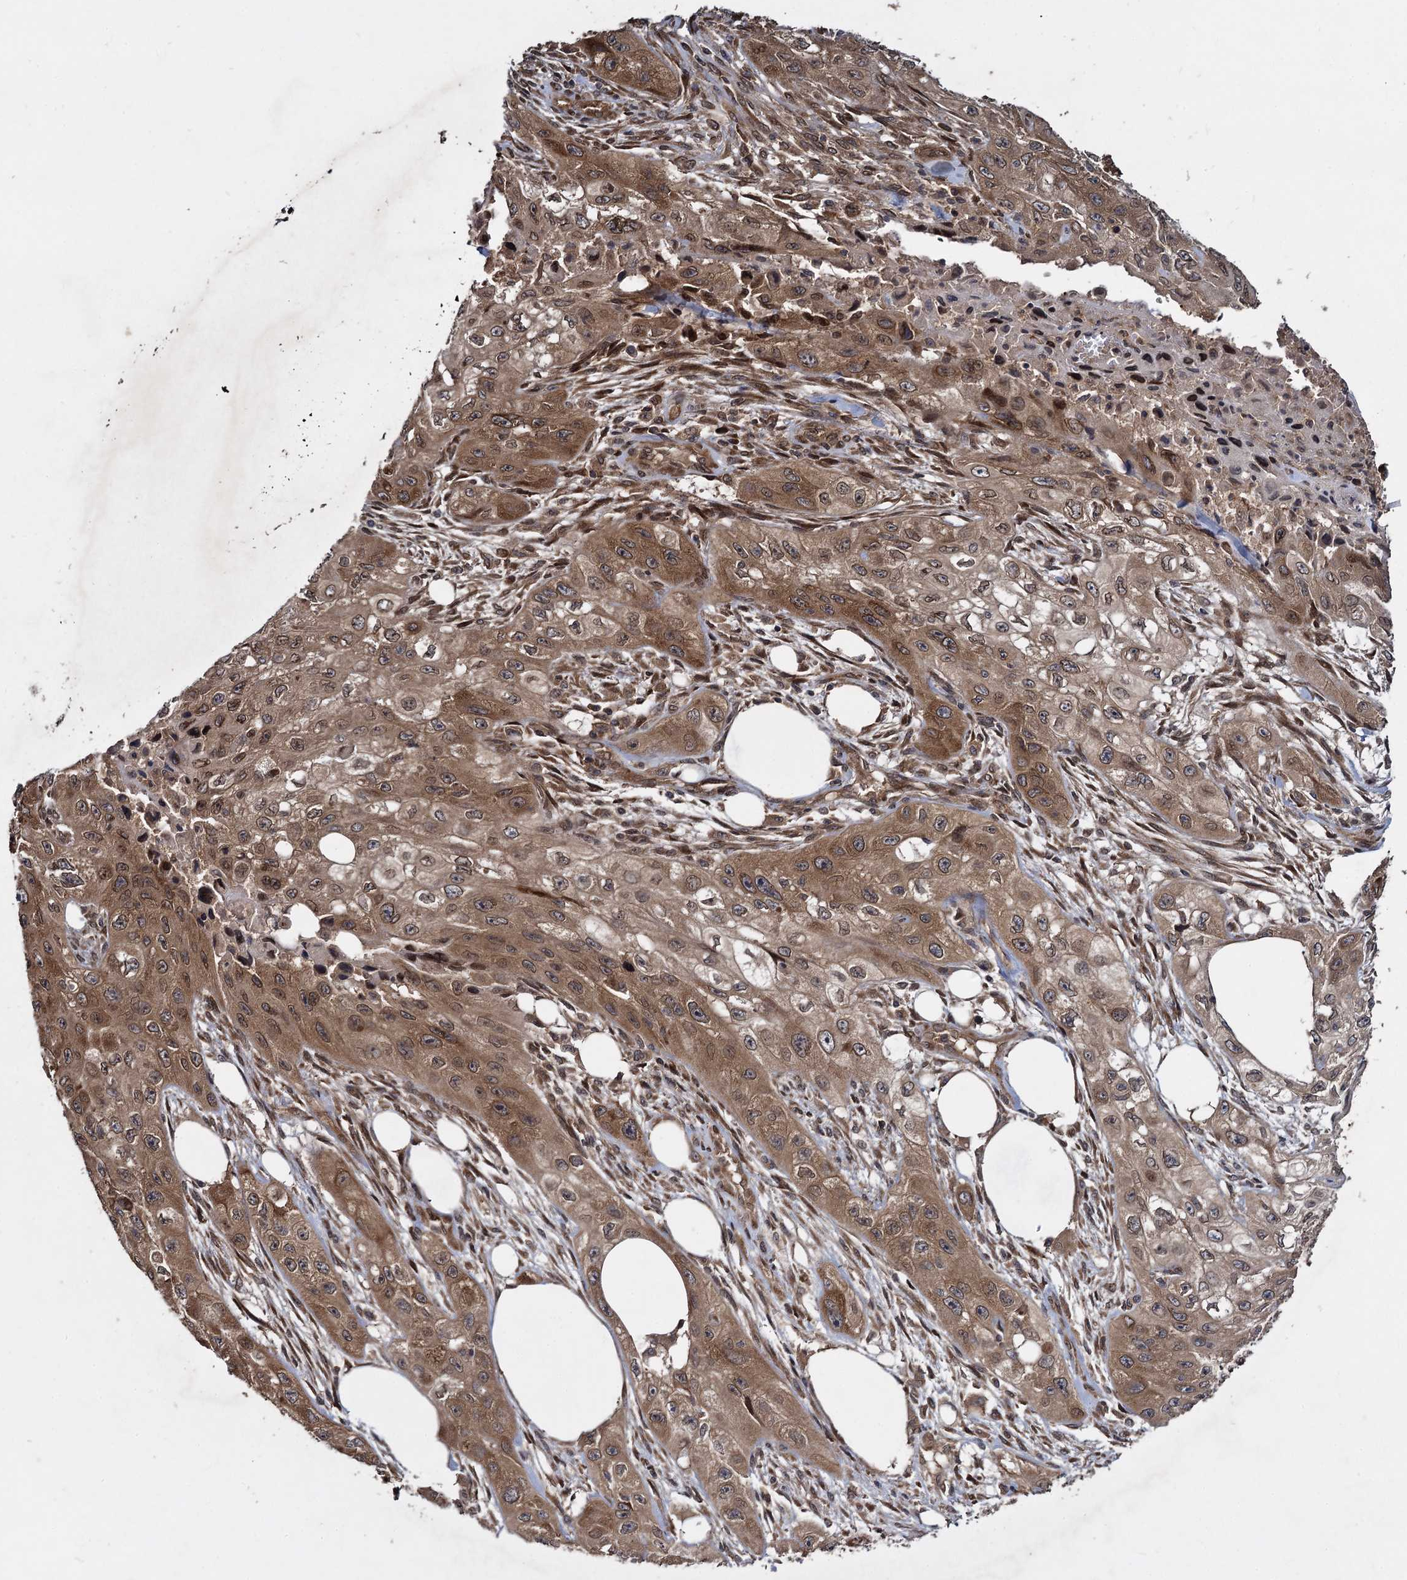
{"staining": {"intensity": "moderate", "quantity": ">75%", "location": "cytoplasmic/membranous"}, "tissue": "skin cancer", "cell_type": "Tumor cells", "image_type": "cancer", "snomed": [{"axis": "morphology", "description": "Squamous cell carcinoma, NOS"}, {"axis": "topography", "description": "Skin"}, {"axis": "topography", "description": "Subcutis"}], "caption": "Skin squamous cell carcinoma stained for a protein demonstrates moderate cytoplasmic/membranous positivity in tumor cells.", "gene": "DCP1B", "patient": {"sex": "male", "age": 73}}